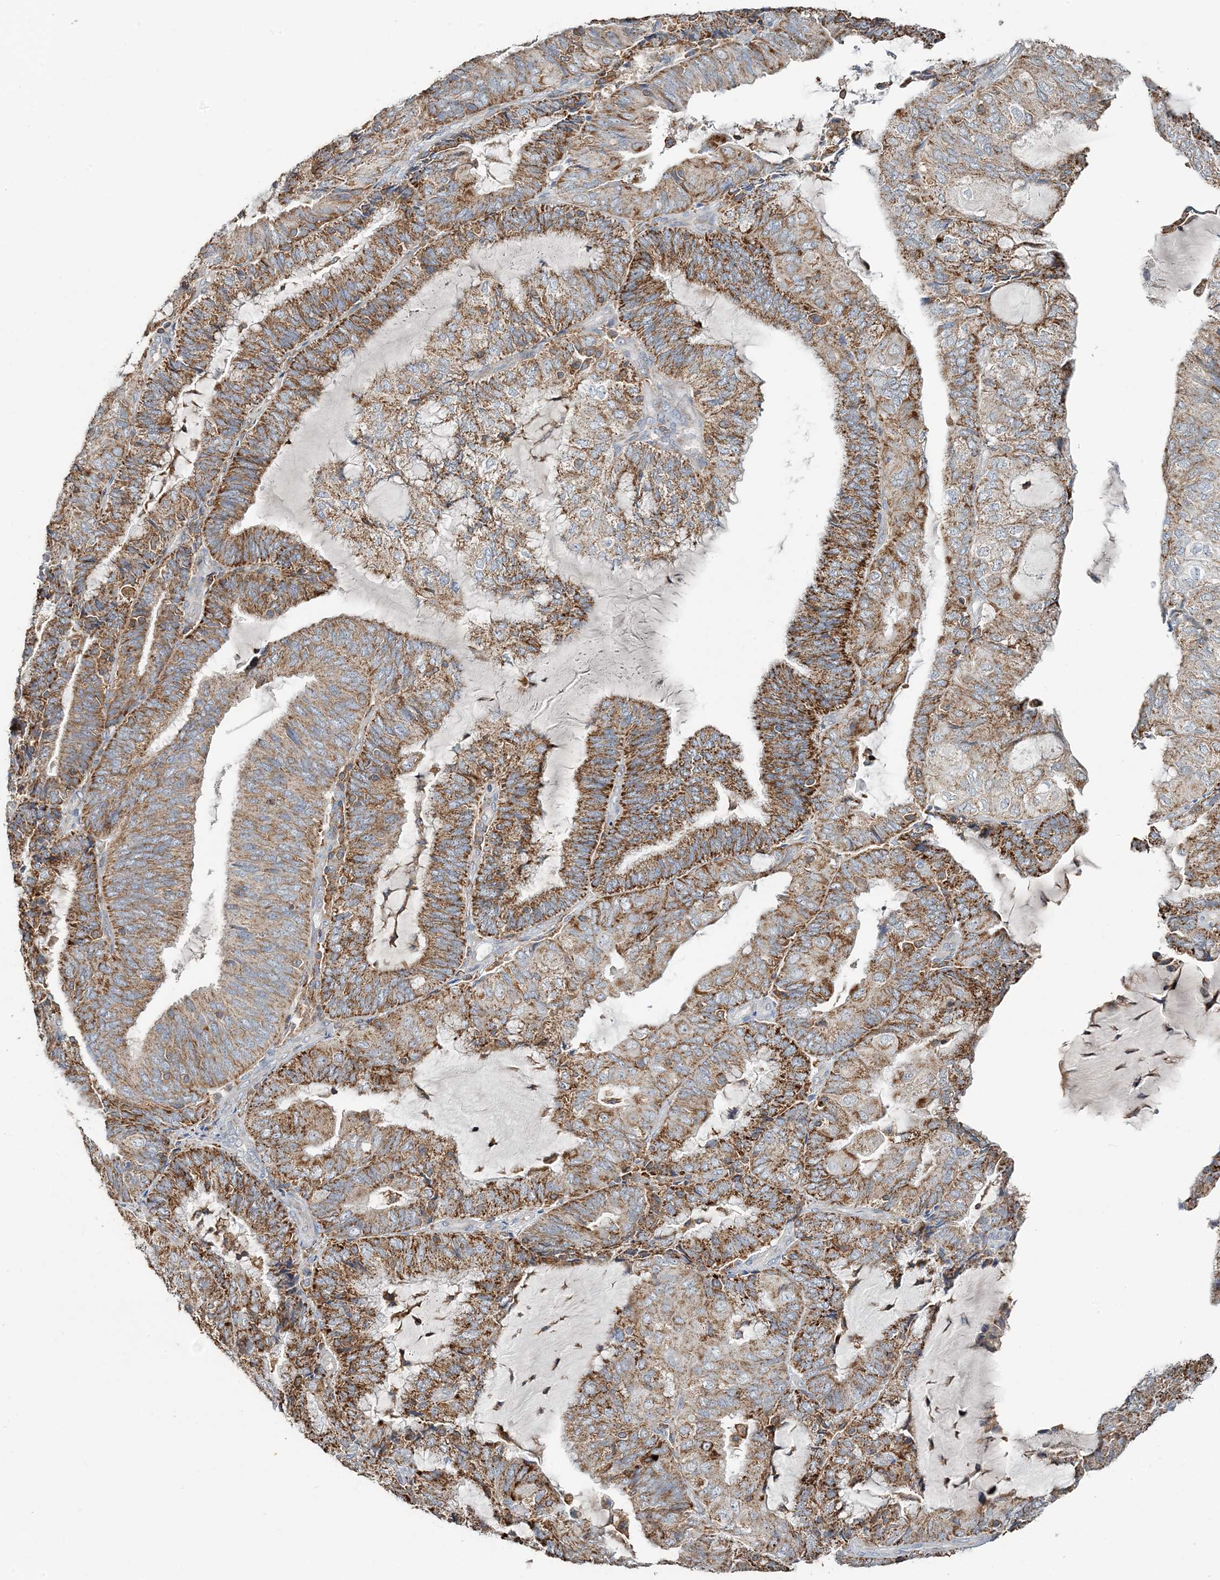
{"staining": {"intensity": "moderate", "quantity": ">75%", "location": "cytoplasmic/membranous"}, "tissue": "endometrial cancer", "cell_type": "Tumor cells", "image_type": "cancer", "snomed": [{"axis": "morphology", "description": "Adenocarcinoma, NOS"}, {"axis": "topography", "description": "Endometrium"}], "caption": "Immunohistochemical staining of human adenocarcinoma (endometrial) exhibits medium levels of moderate cytoplasmic/membranous staining in about >75% of tumor cells.", "gene": "TMLHE", "patient": {"sex": "female", "age": 81}}